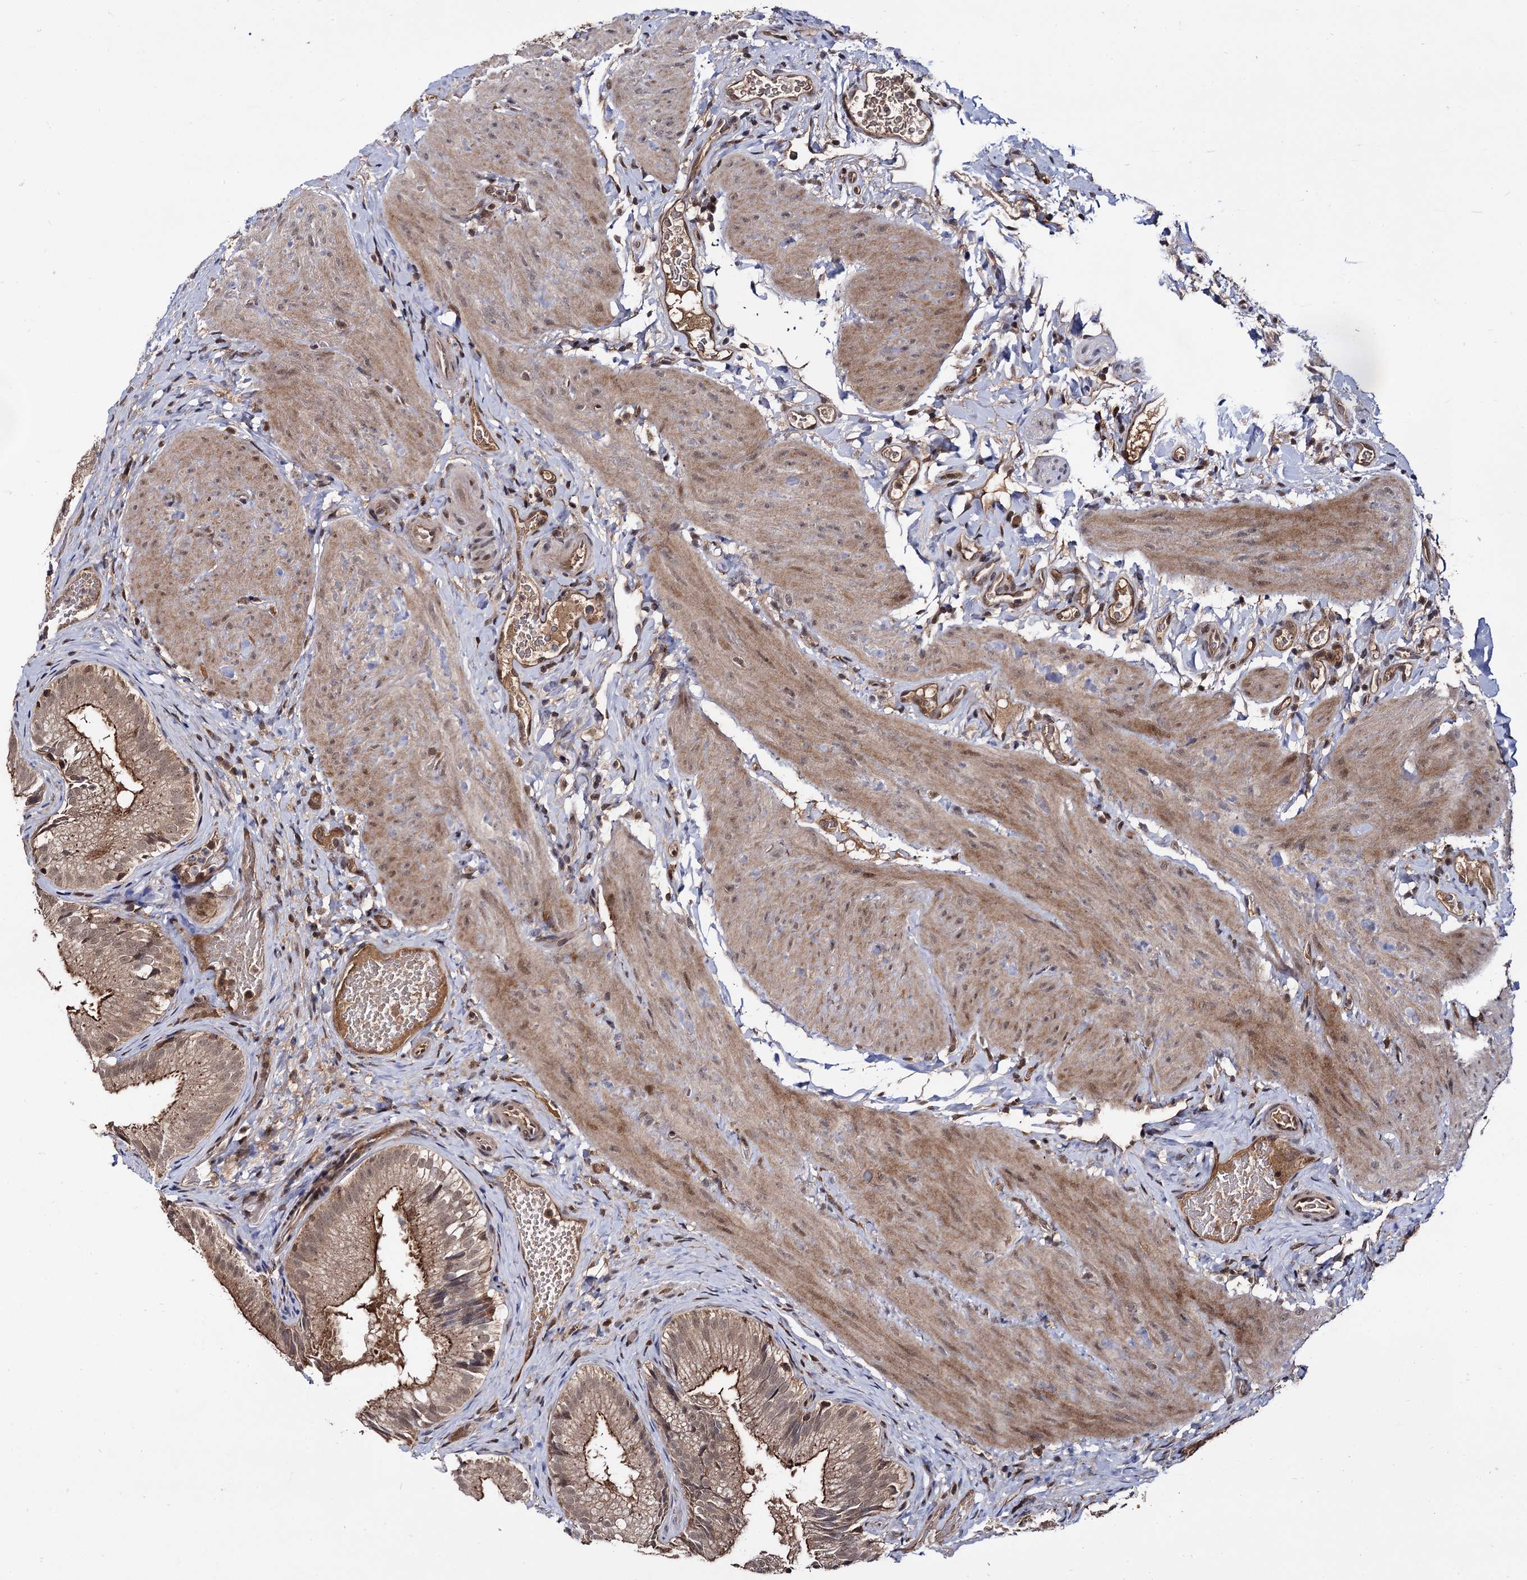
{"staining": {"intensity": "moderate", "quantity": ">75%", "location": "cytoplasmic/membranous"}, "tissue": "gallbladder", "cell_type": "Glandular cells", "image_type": "normal", "snomed": [{"axis": "morphology", "description": "Normal tissue, NOS"}, {"axis": "topography", "description": "Gallbladder"}], "caption": "Immunohistochemistry (IHC) micrograph of normal gallbladder: human gallbladder stained using immunohistochemistry displays medium levels of moderate protein expression localized specifically in the cytoplasmic/membranous of glandular cells, appearing as a cytoplasmic/membranous brown color.", "gene": "MICAL2", "patient": {"sex": "female", "age": 30}}